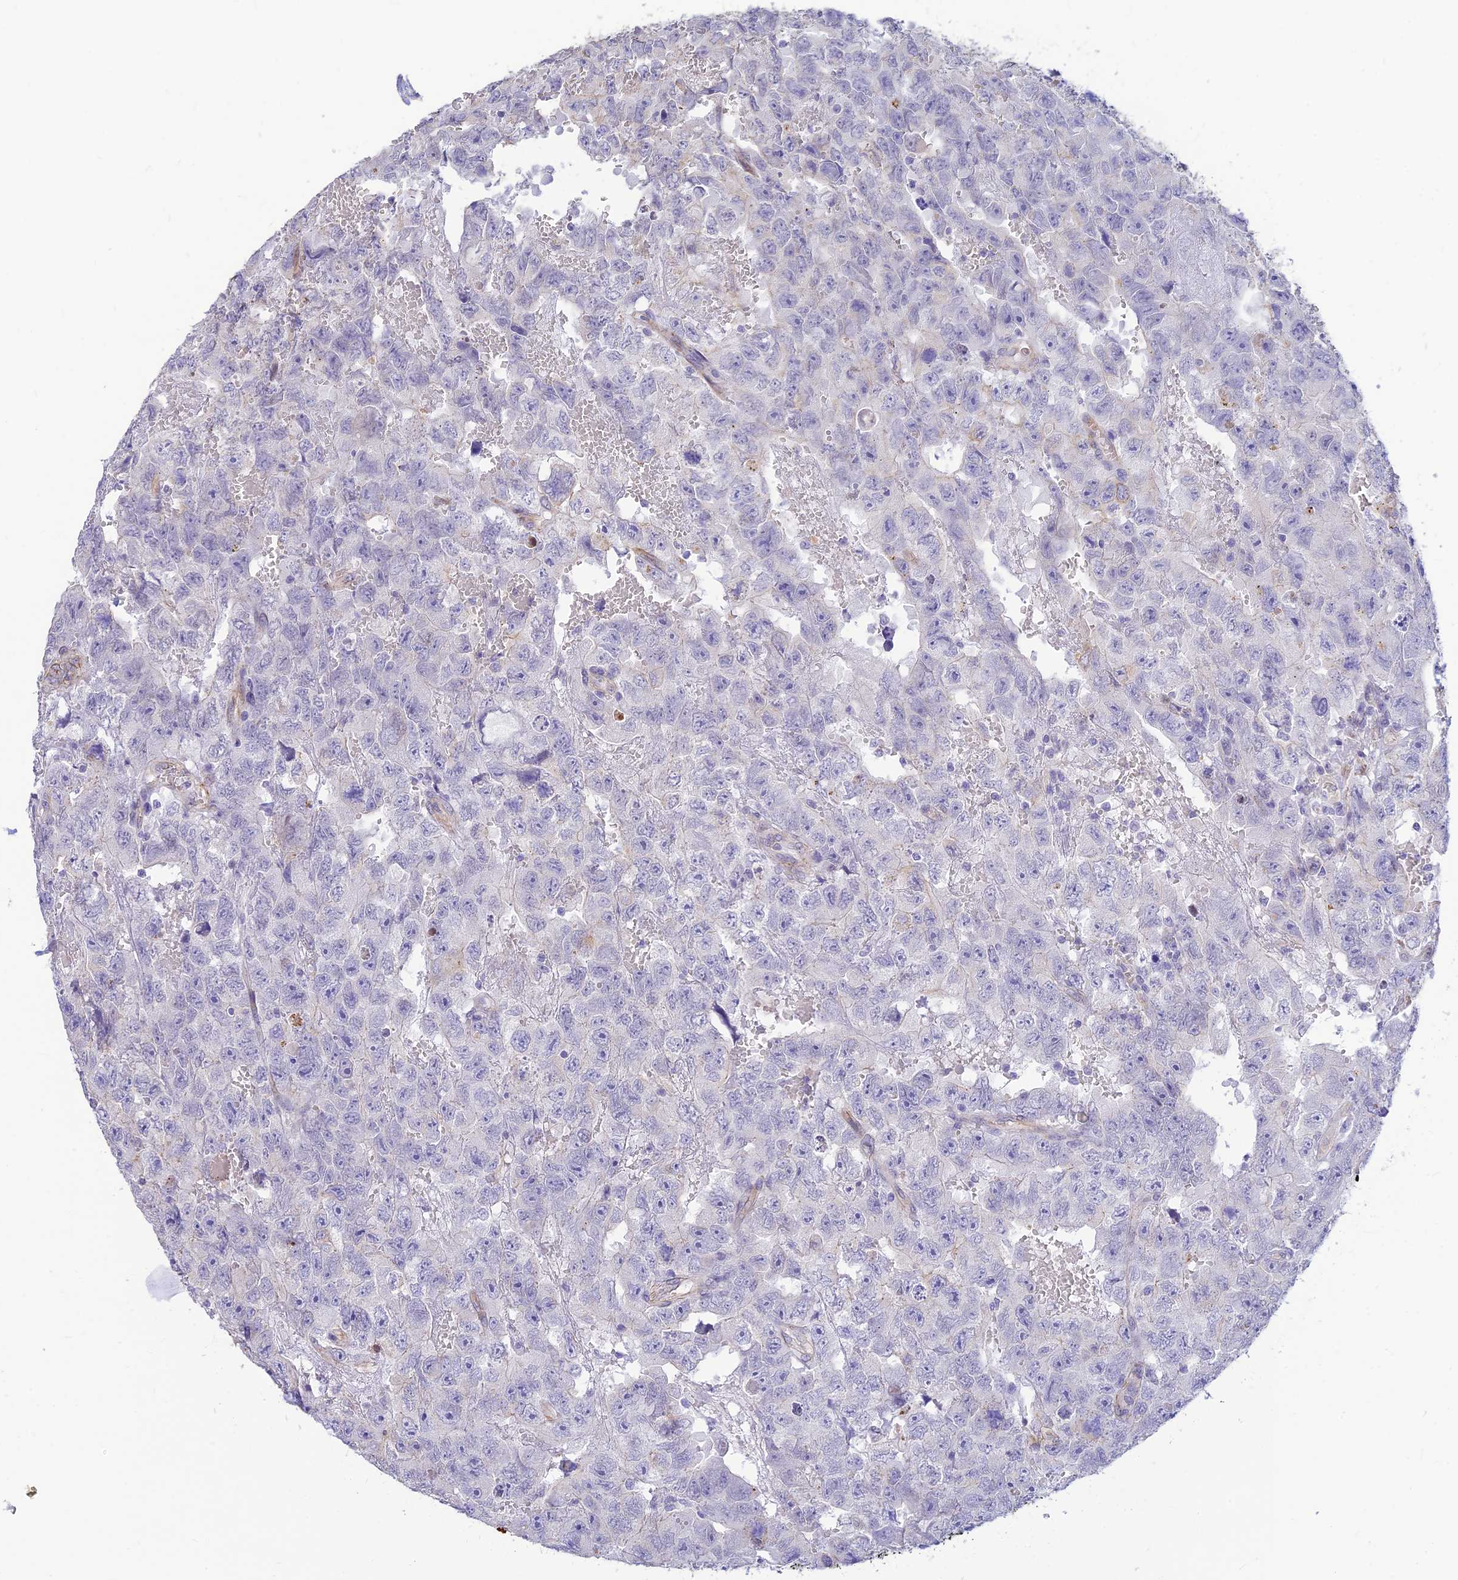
{"staining": {"intensity": "negative", "quantity": "none", "location": "none"}, "tissue": "testis cancer", "cell_type": "Tumor cells", "image_type": "cancer", "snomed": [{"axis": "morphology", "description": "Carcinoma, Embryonal, NOS"}, {"axis": "topography", "description": "Testis"}], "caption": "An immunohistochemistry (IHC) photomicrograph of testis cancer (embryonal carcinoma) is shown. There is no staining in tumor cells of testis cancer (embryonal carcinoma).", "gene": "ALDH1L2", "patient": {"sex": "male", "age": 45}}